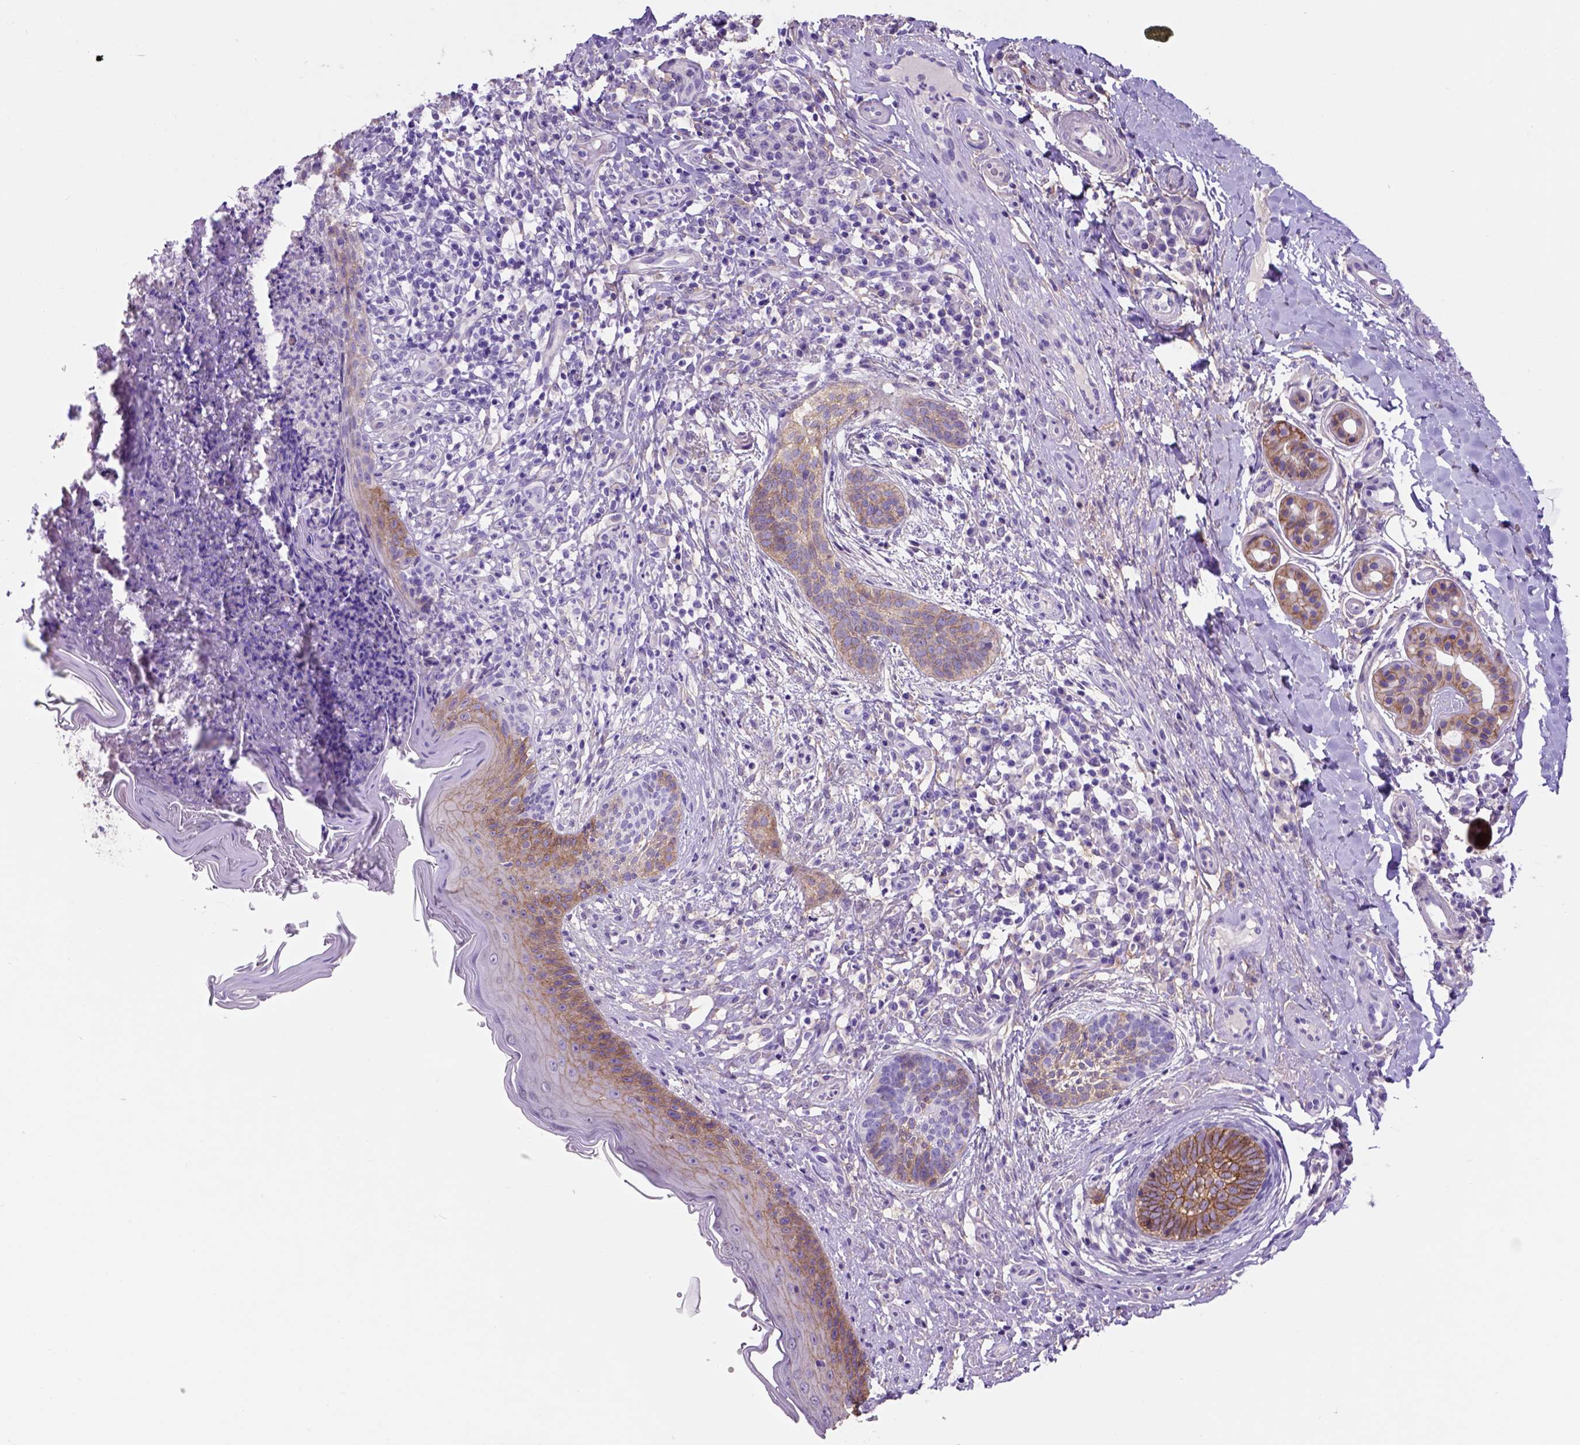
{"staining": {"intensity": "moderate", "quantity": ">75%", "location": "cytoplasmic/membranous"}, "tissue": "skin cancer", "cell_type": "Tumor cells", "image_type": "cancer", "snomed": [{"axis": "morphology", "description": "Basal cell carcinoma"}, {"axis": "topography", "description": "Skin"}], "caption": "Skin basal cell carcinoma stained with a brown dye demonstrates moderate cytoplasmic/membranous positive positivity in approximately >75% of tumor cells.", "gene": "EGFR", "patient": {"sex": "male", "age": 89}}